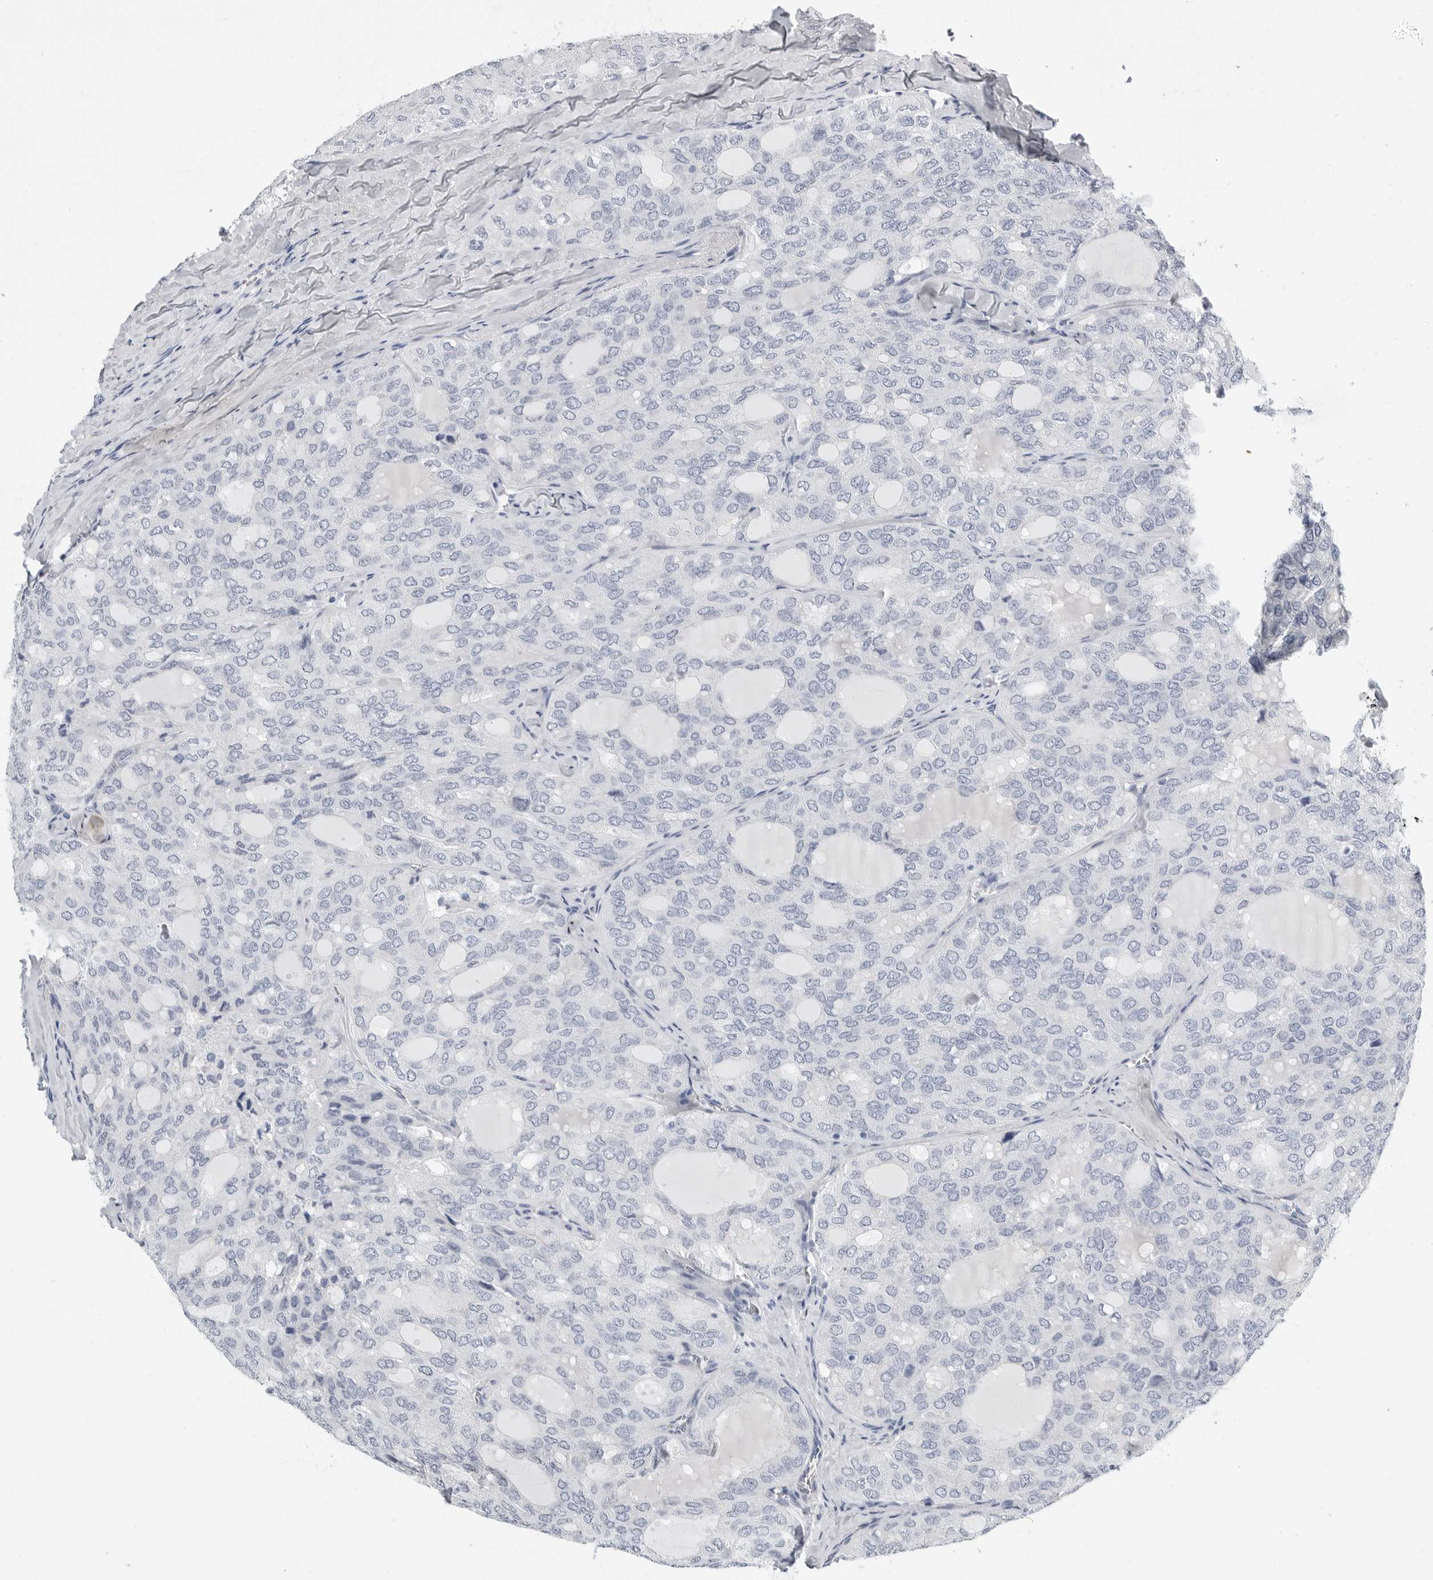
{"staining": {"intensity": "negative", "quantity": "none", "location": "none"}, "tissue": "thyroid cancer", "cell_type": "Tumor cells", "image_type": "cancer", "snomed": [{"axis": "morphology", "description": "Follicular adenoma carcinoma, NOS"}, {"axis": "topography", "description": "Thyroid gland"}], "caption": "An IHC photomicrograph of thyroid cancer is shown. There is no staining in tumor cells of thyroid cancer. (IHC, brightfield microscopy, high magnification).", "gene": "PLN", "patient": {"sex": "male", "age": 75}}